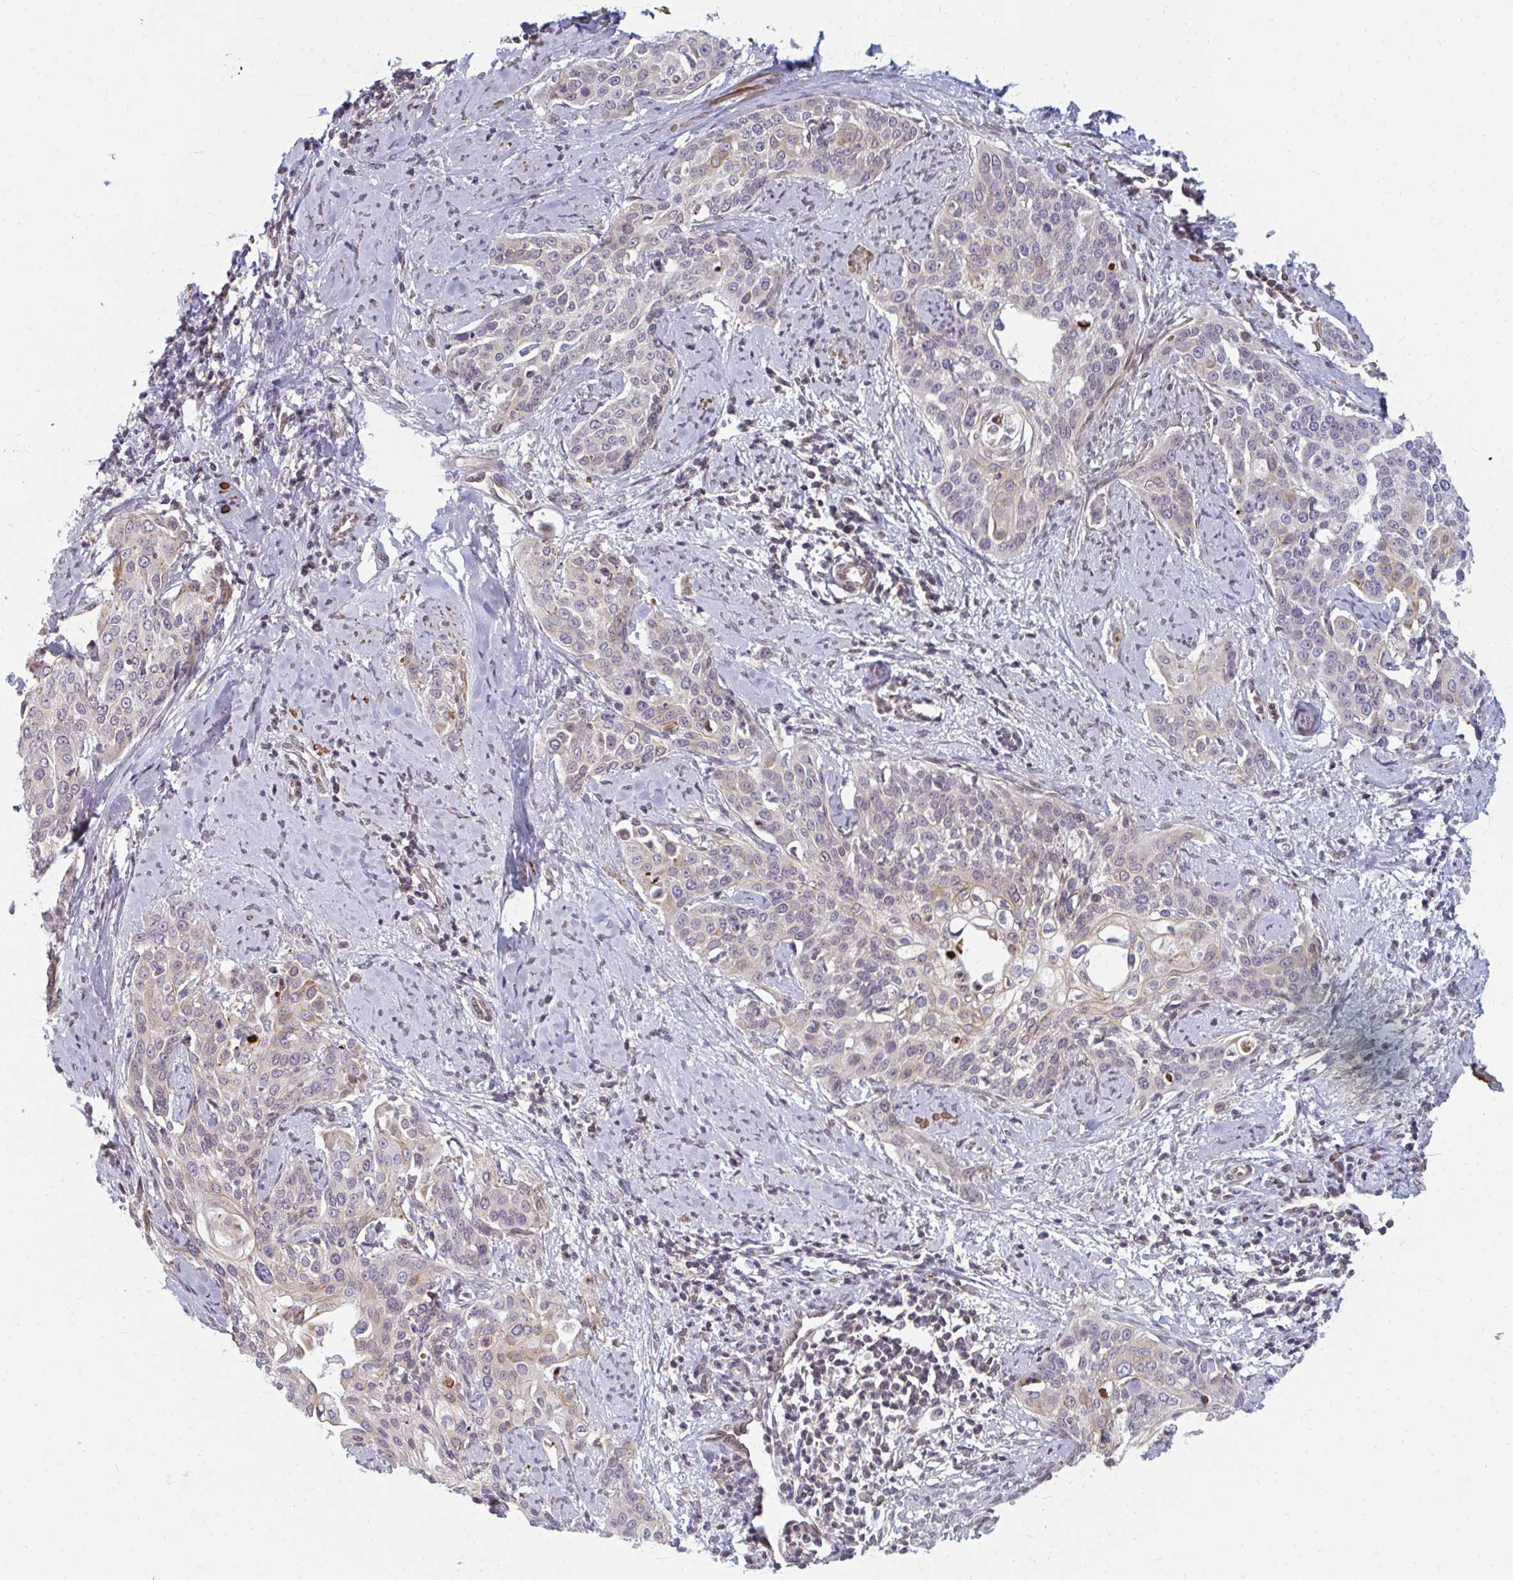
{"staining": {"intensity": "weak", "quantity": "<25%", "location": "cytoplasmic/membranous"}, "tissue": "cervical cancer", "cell_type": "Tumor cells", "image_type": "cancer", "snomed": [{"axis": "morphology", "description": "Squamous cell carcinoma, NOS"}, {"axis": "topography", "description": "Cervix"}], "caption": "IHC micrograph of neoplastic tissue: human cervical cancer (squamous cell carcinoma) stained with DAB (3,3'-diaminobenzidine) displays no significant protein expression in tumor cells.", "gene": "GPC5", "patient": {"sex": "female", "age": 44}}